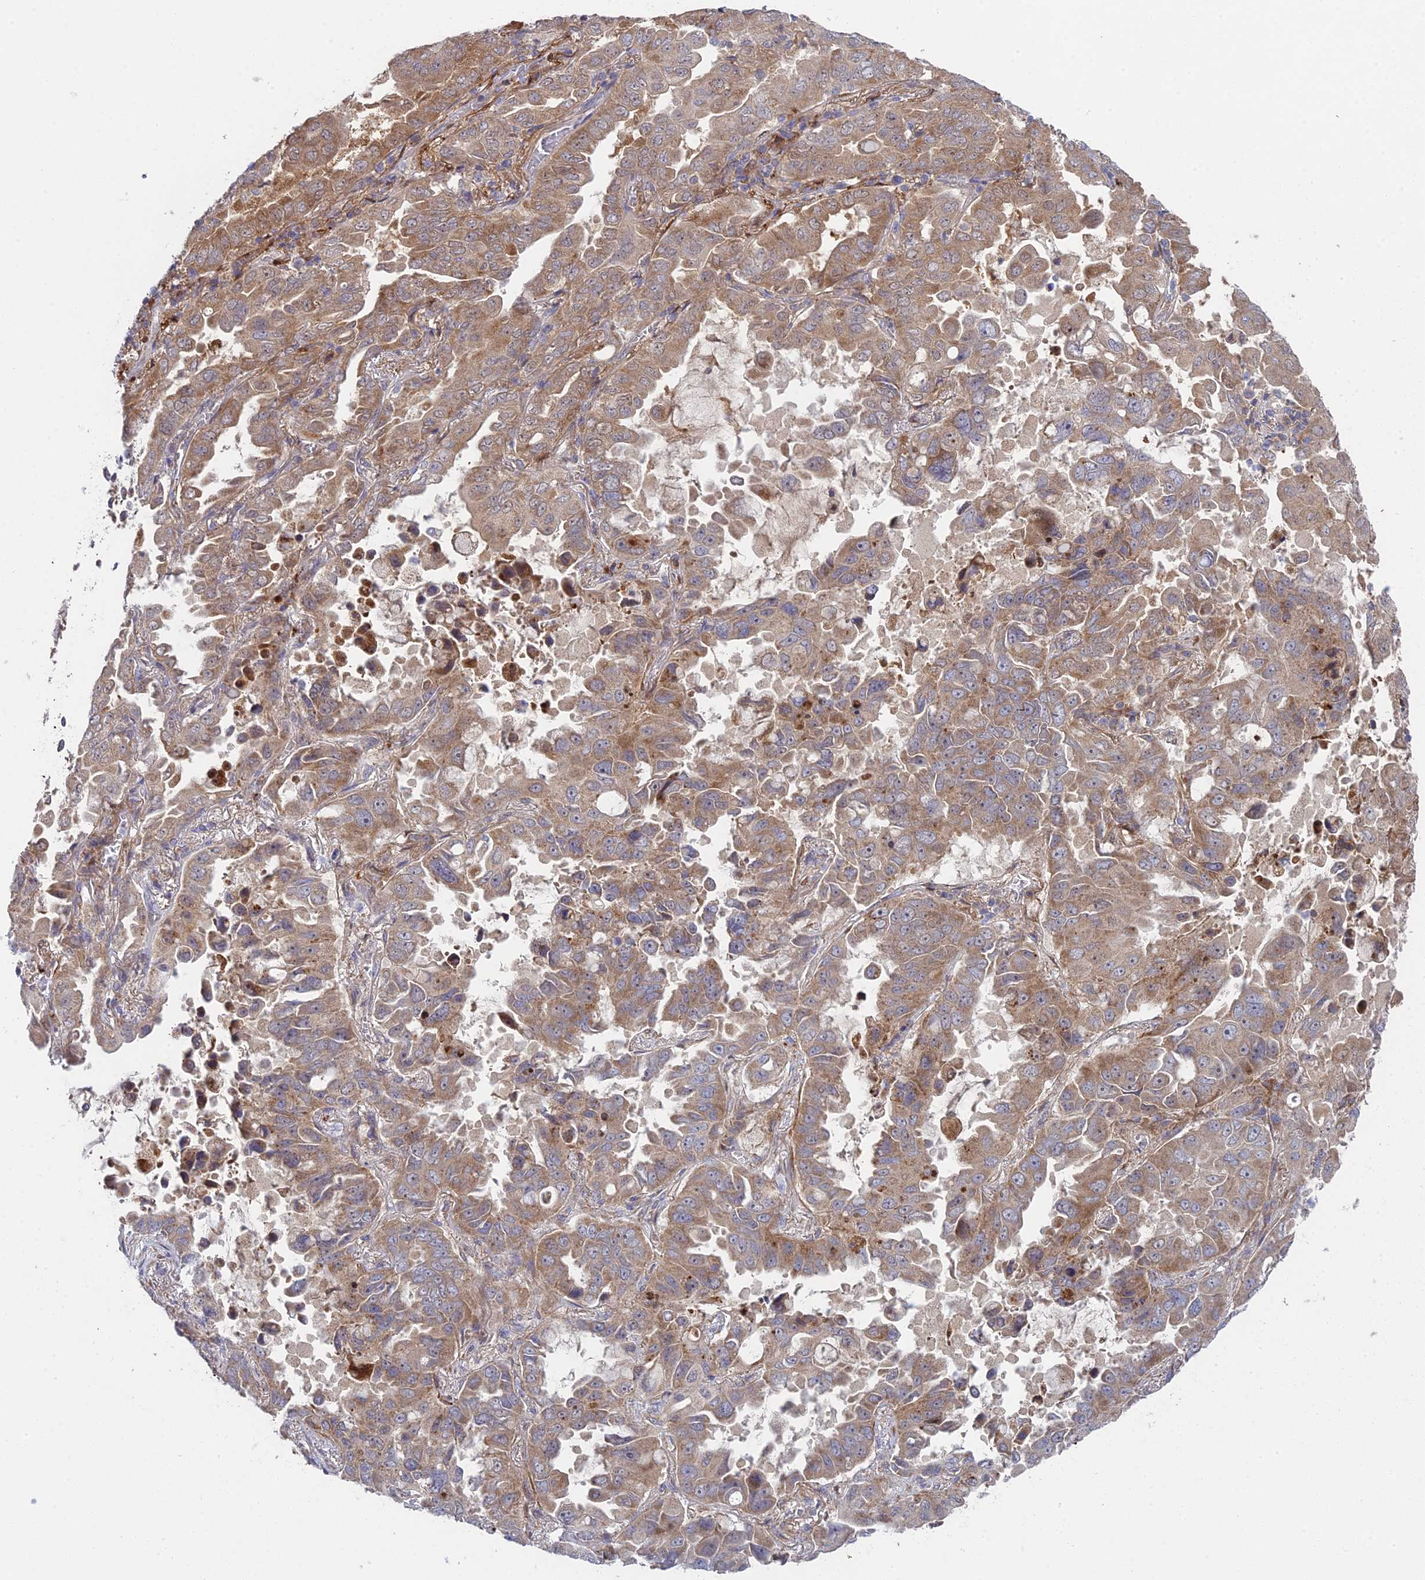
{"staining": {"intensity": "moderate", "quantity": ">75%", "location": "cytoplasmic/membranous"}, "tissue": "lung cancer", "cell_type": "Tumor cells", "image_type": "cancer", "snomed": [{"axis": "morphology", "description": "Adenocarcinoma, NOS"}, {"axis": "topography", "description": "Lung"}], "caption": "Lung cancer stained with DAB IHC reveals medium levels of moderate cytoplasmic/membranous staining in about >75% of tumor cells.", "gene": "INCA1", "patient": {"sex": "male", "age": 64}}